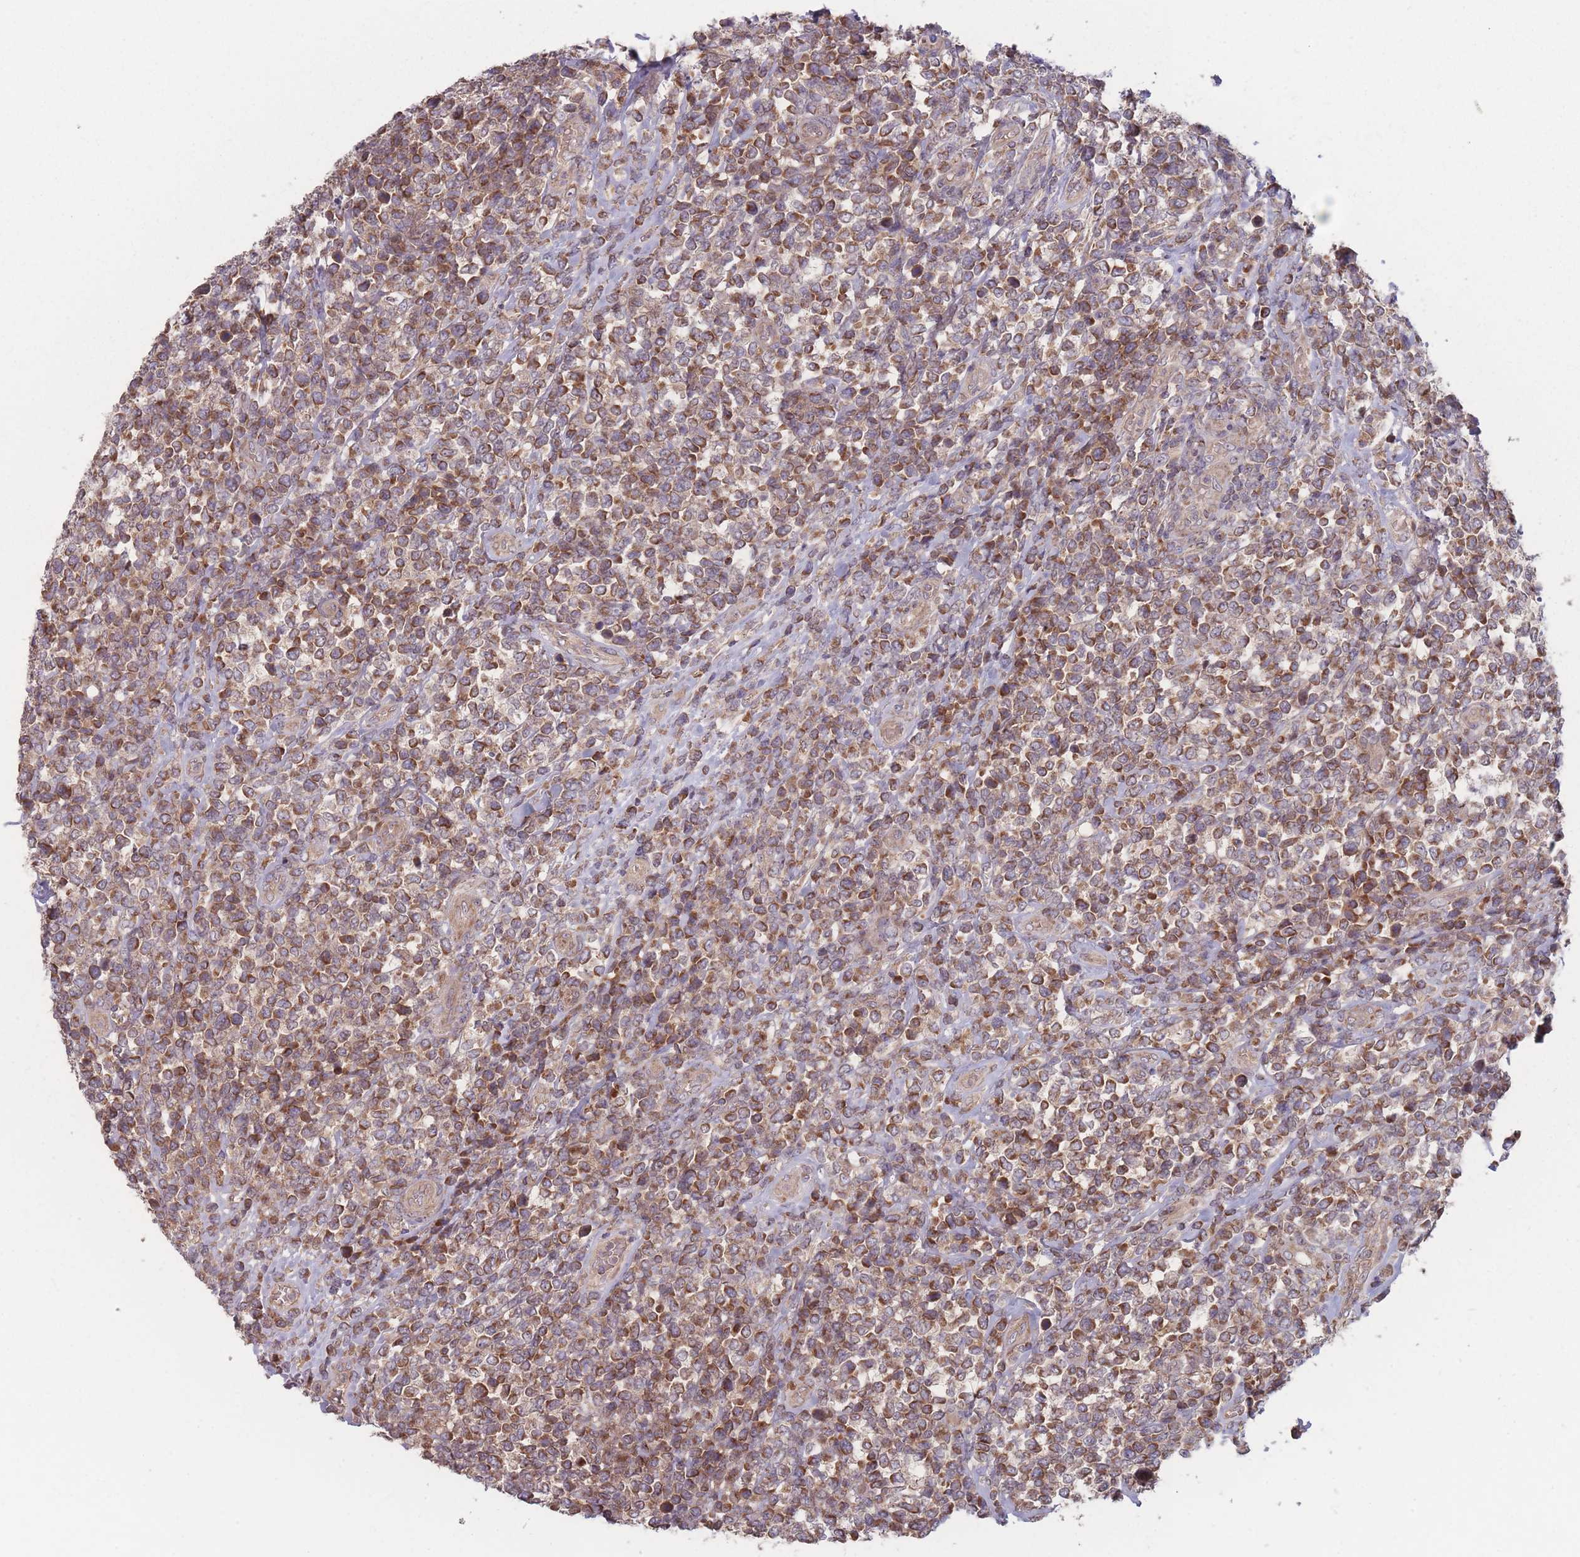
{"staining": {"intensity": "moderate", "quantity": ">75%", "location": "cytoplasmic/membranous"}, "tissue": "lymphoma", "cell_type": "Tumor cells", "image_type": "cancer", "snomed": [{"axis": "morphology", "description": "Malignant lymphoma, non-Hodgkin's type, High grade"}, {"axis": "topography", "description": "Soft tissue"}], "caption": "High-power microscopy captured an IHC photomicrograph of lymphoma, revealing moderate cytoplasmic/membranous expression in approximately >75% of tumor cells.", "gene": "ATP5MG", "patient": {"sex": "female", "age": 56}}